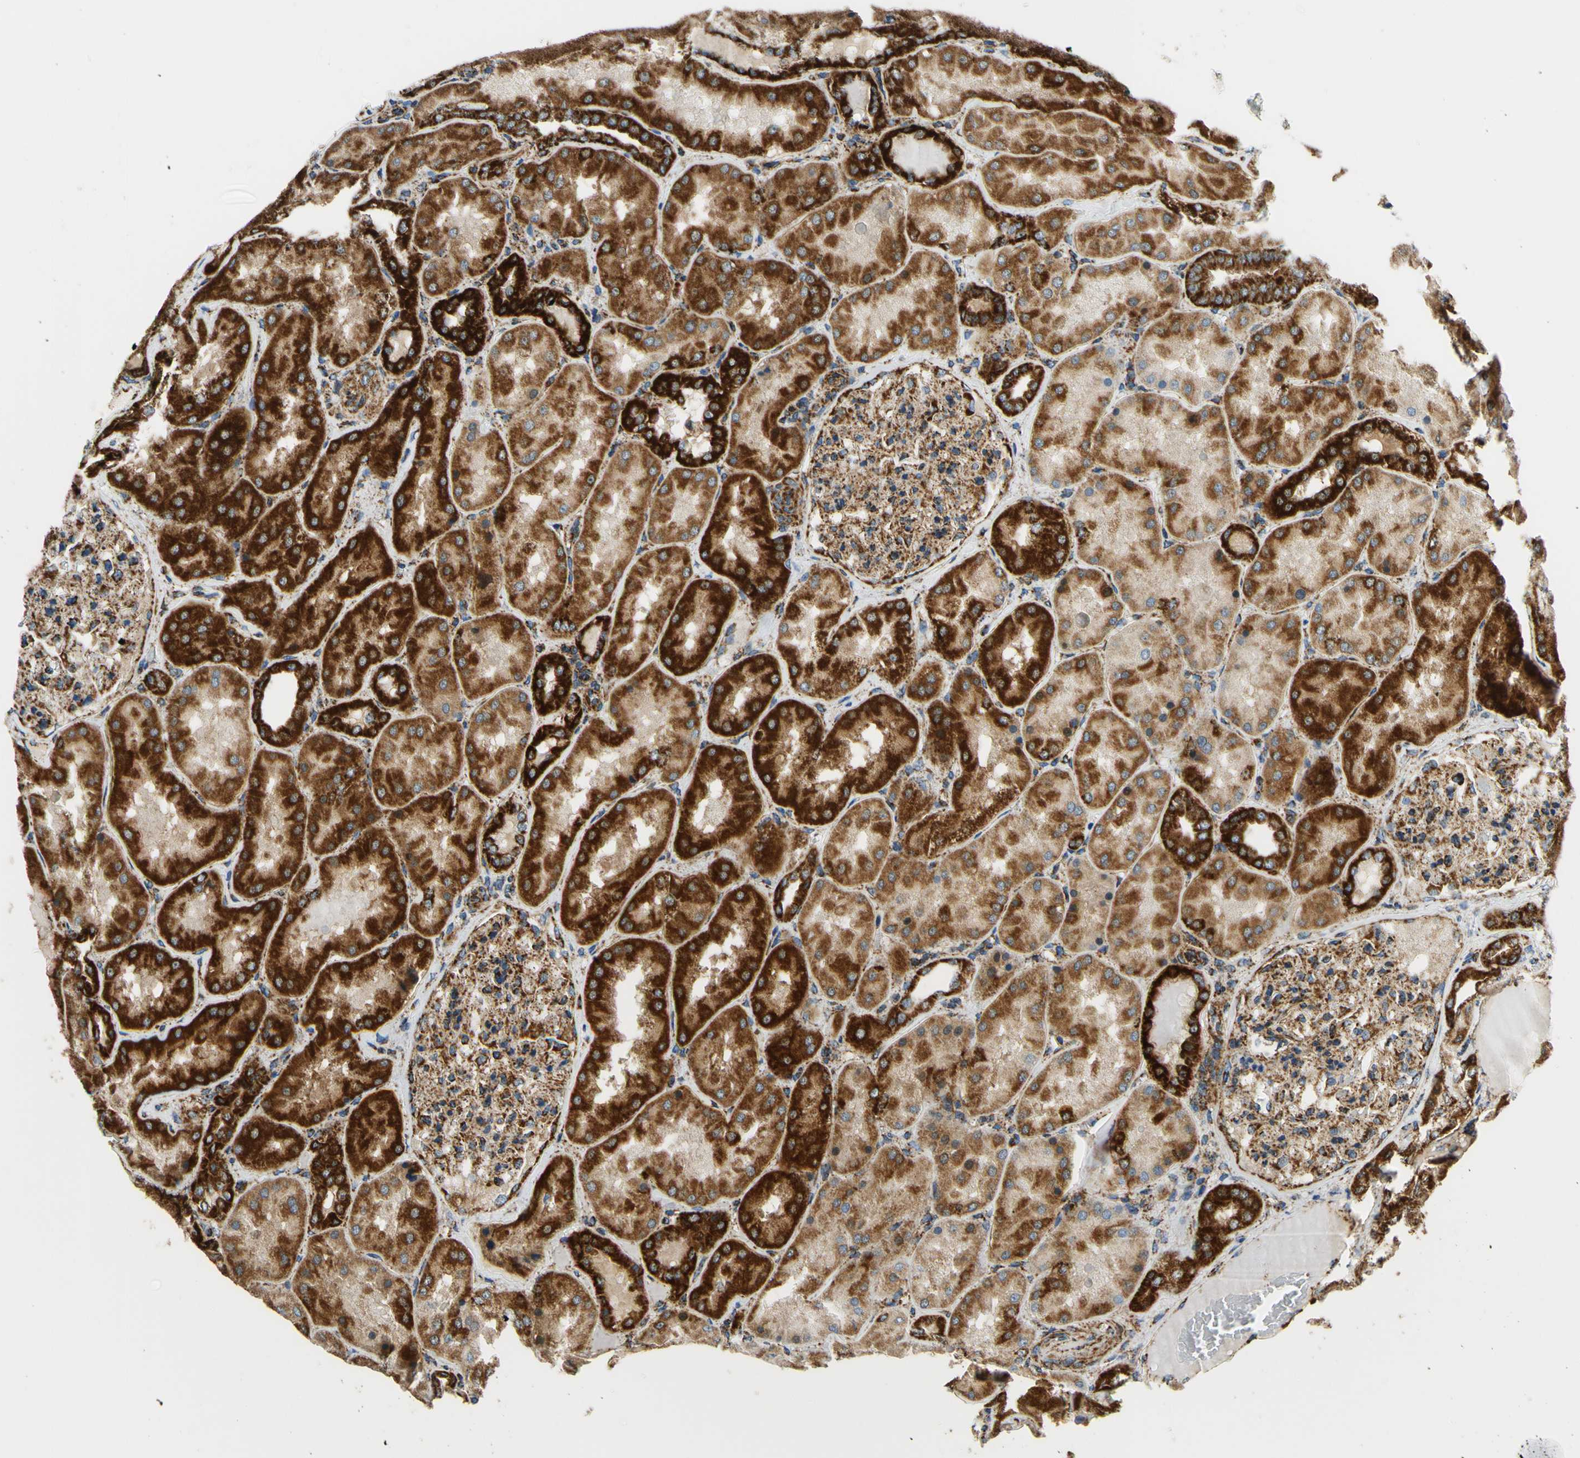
{"staining": {"intensity": "moderate", "quantity": ">75%", "location": "cytoplasmic/membranous"}, "tissue": "kidney", "cell_type": "Cells in glomeruli", "image_type": "normal", "snomed": [{"axis": "morphology", "description": "Normal tissue, NOS"}, {"axis": "topography", "description": "Kidney"}], "caption": "Brown immunohistochemical staining in unremarkable human kidney reveals moderate cytoplasmic/membranous positivity in approximately >75% of cells in glomeruli.", "gene": "MAVS", "patient": {"sex": "female", "age": 56}}